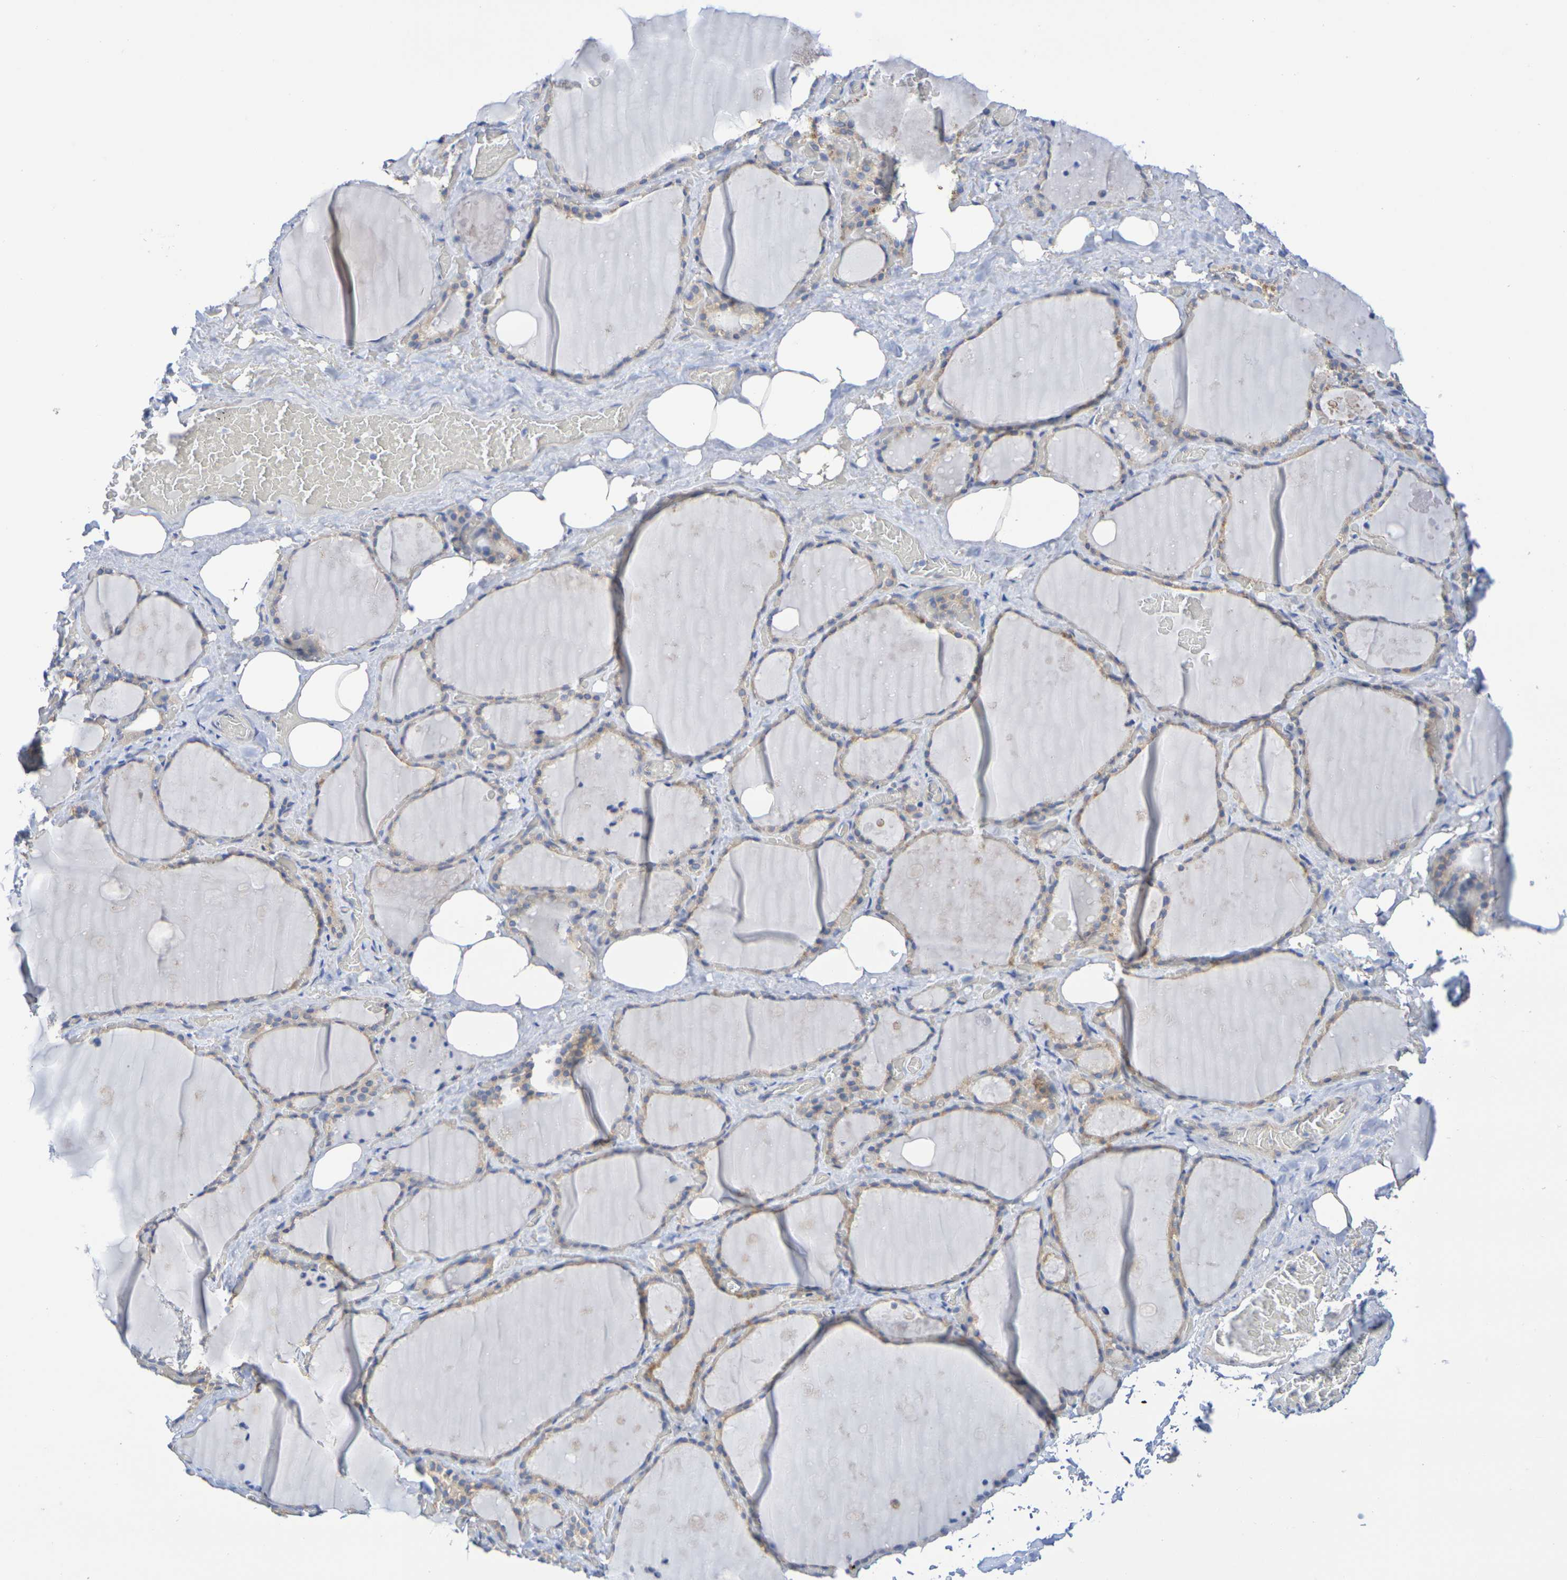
{"staining": {"intensity": "moderate", "quantity": ">75%", "location": "cytoplasmic/membranous"}, "tissue": "thyroid gland", "cell_type": "Glandular cells", "image_type": "normal", "snomed": [{"axis": "morphology", "description": "Normal tissue, NOS"}, {"axis": "topography", "description": "Thyroid gland"}], "caption": "Immunohistochemical staining of benign thyroid gland demonstrates medium levels of moderate cytoplasmic/membranous staining in approximately >75% of glandular cells. Using DAB (3,3'-diaminobenzidine) (brown) and hematoxylin (blue) stains, captured at high magnification using brightfield microscopy.", "gene": "TMCC3", "patient": {"sex": "male", "age": 61}}